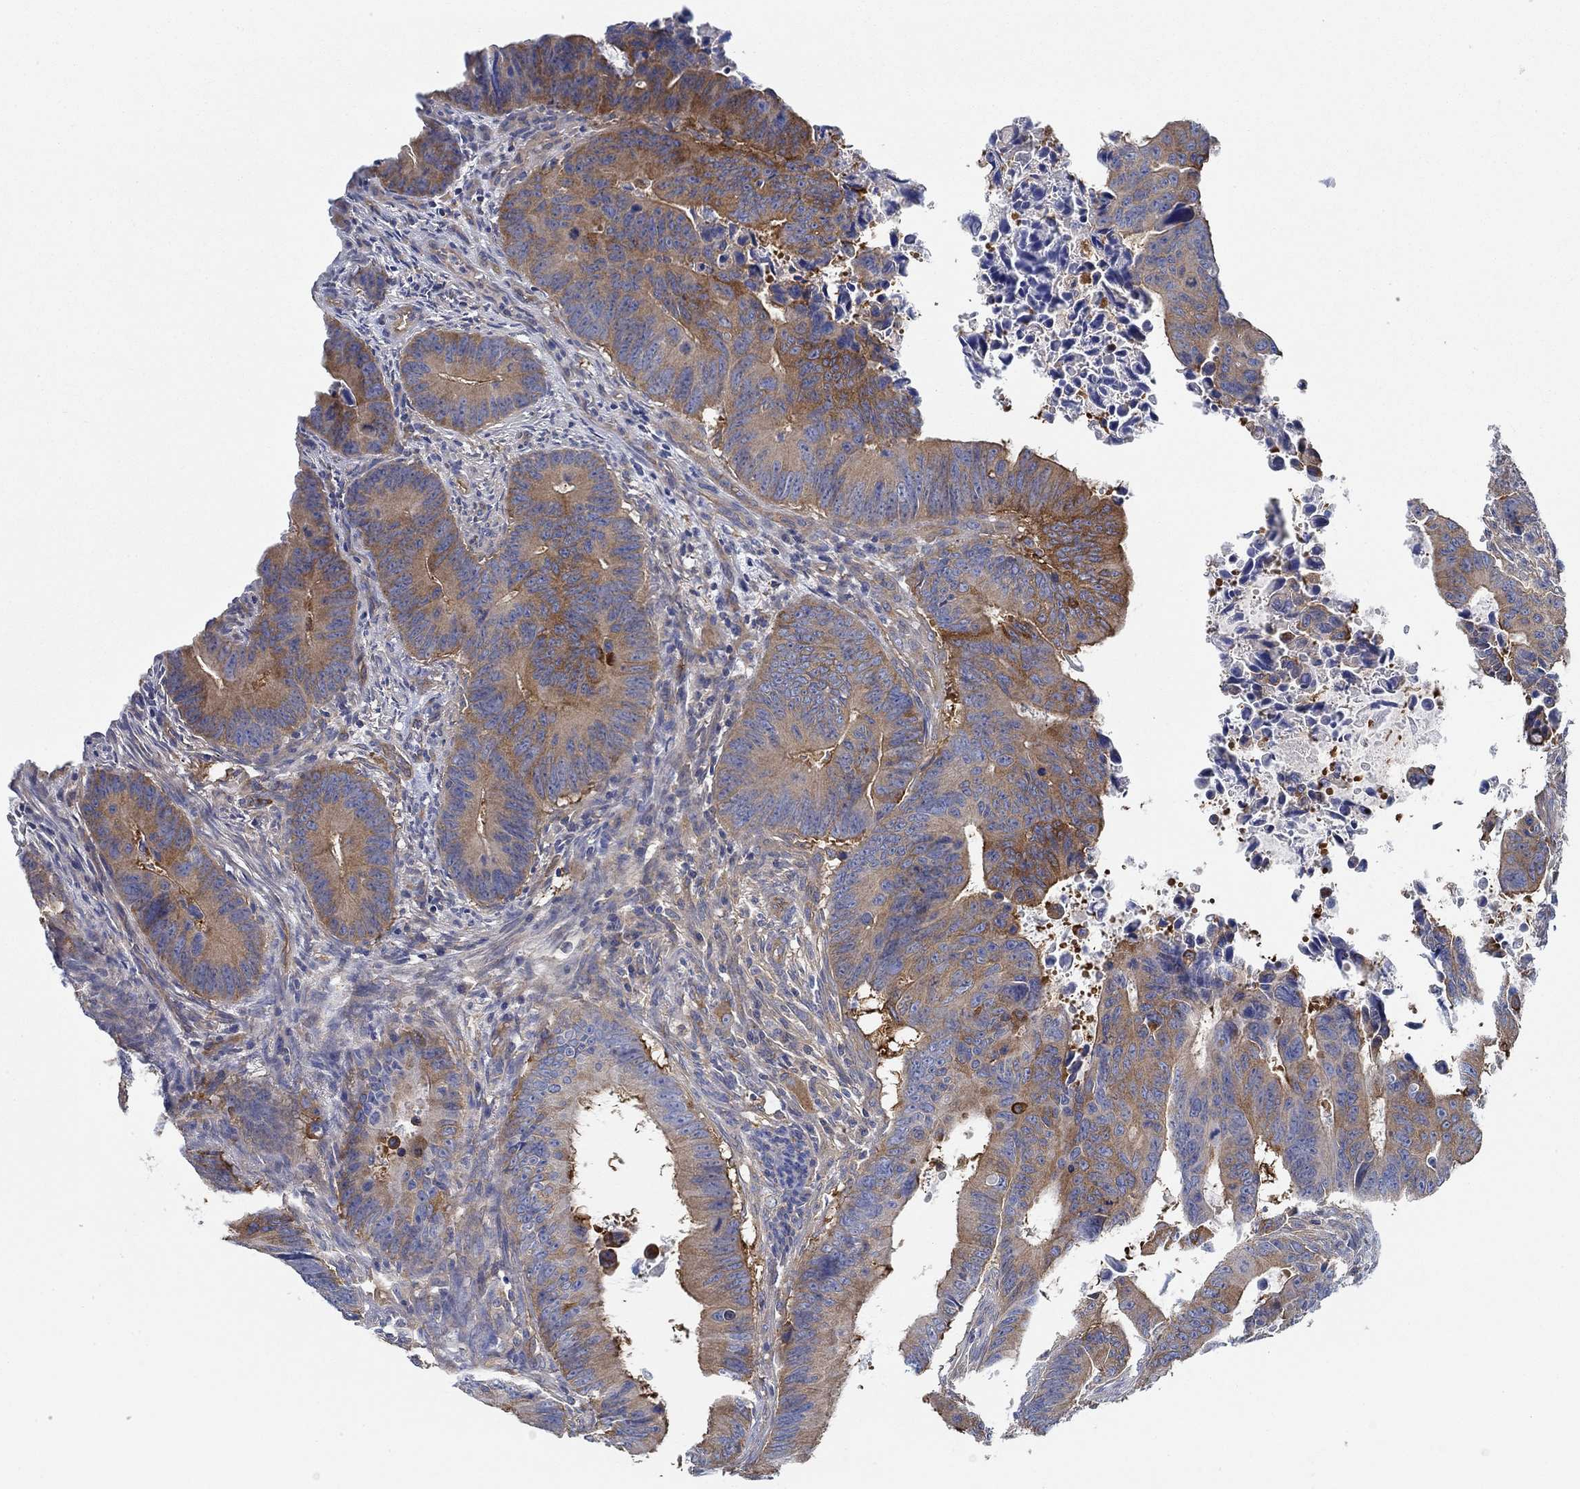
{"staining": {"intensity": "strong", "quantity": "25%-75%", "location": "cytoplasmic/membranous"}, "tissue": "colorectal cancer", "cell_type": "Tumor cells", "image_type": "cancer", "snomed": [{"axis": "morphology", "description": "Adenocarcinoma, NOS"}, {"axis": "topography", "description": "Colon"}], "caption": "Protein analysis of colorectal cancer (adenocarcinoma) tissue shows strong cytoplasmic/membranous expression in approximately 25%-75% of tumor cells.", "gene": "SPAG9", "patient": {"sex": "female", "age": 87}}